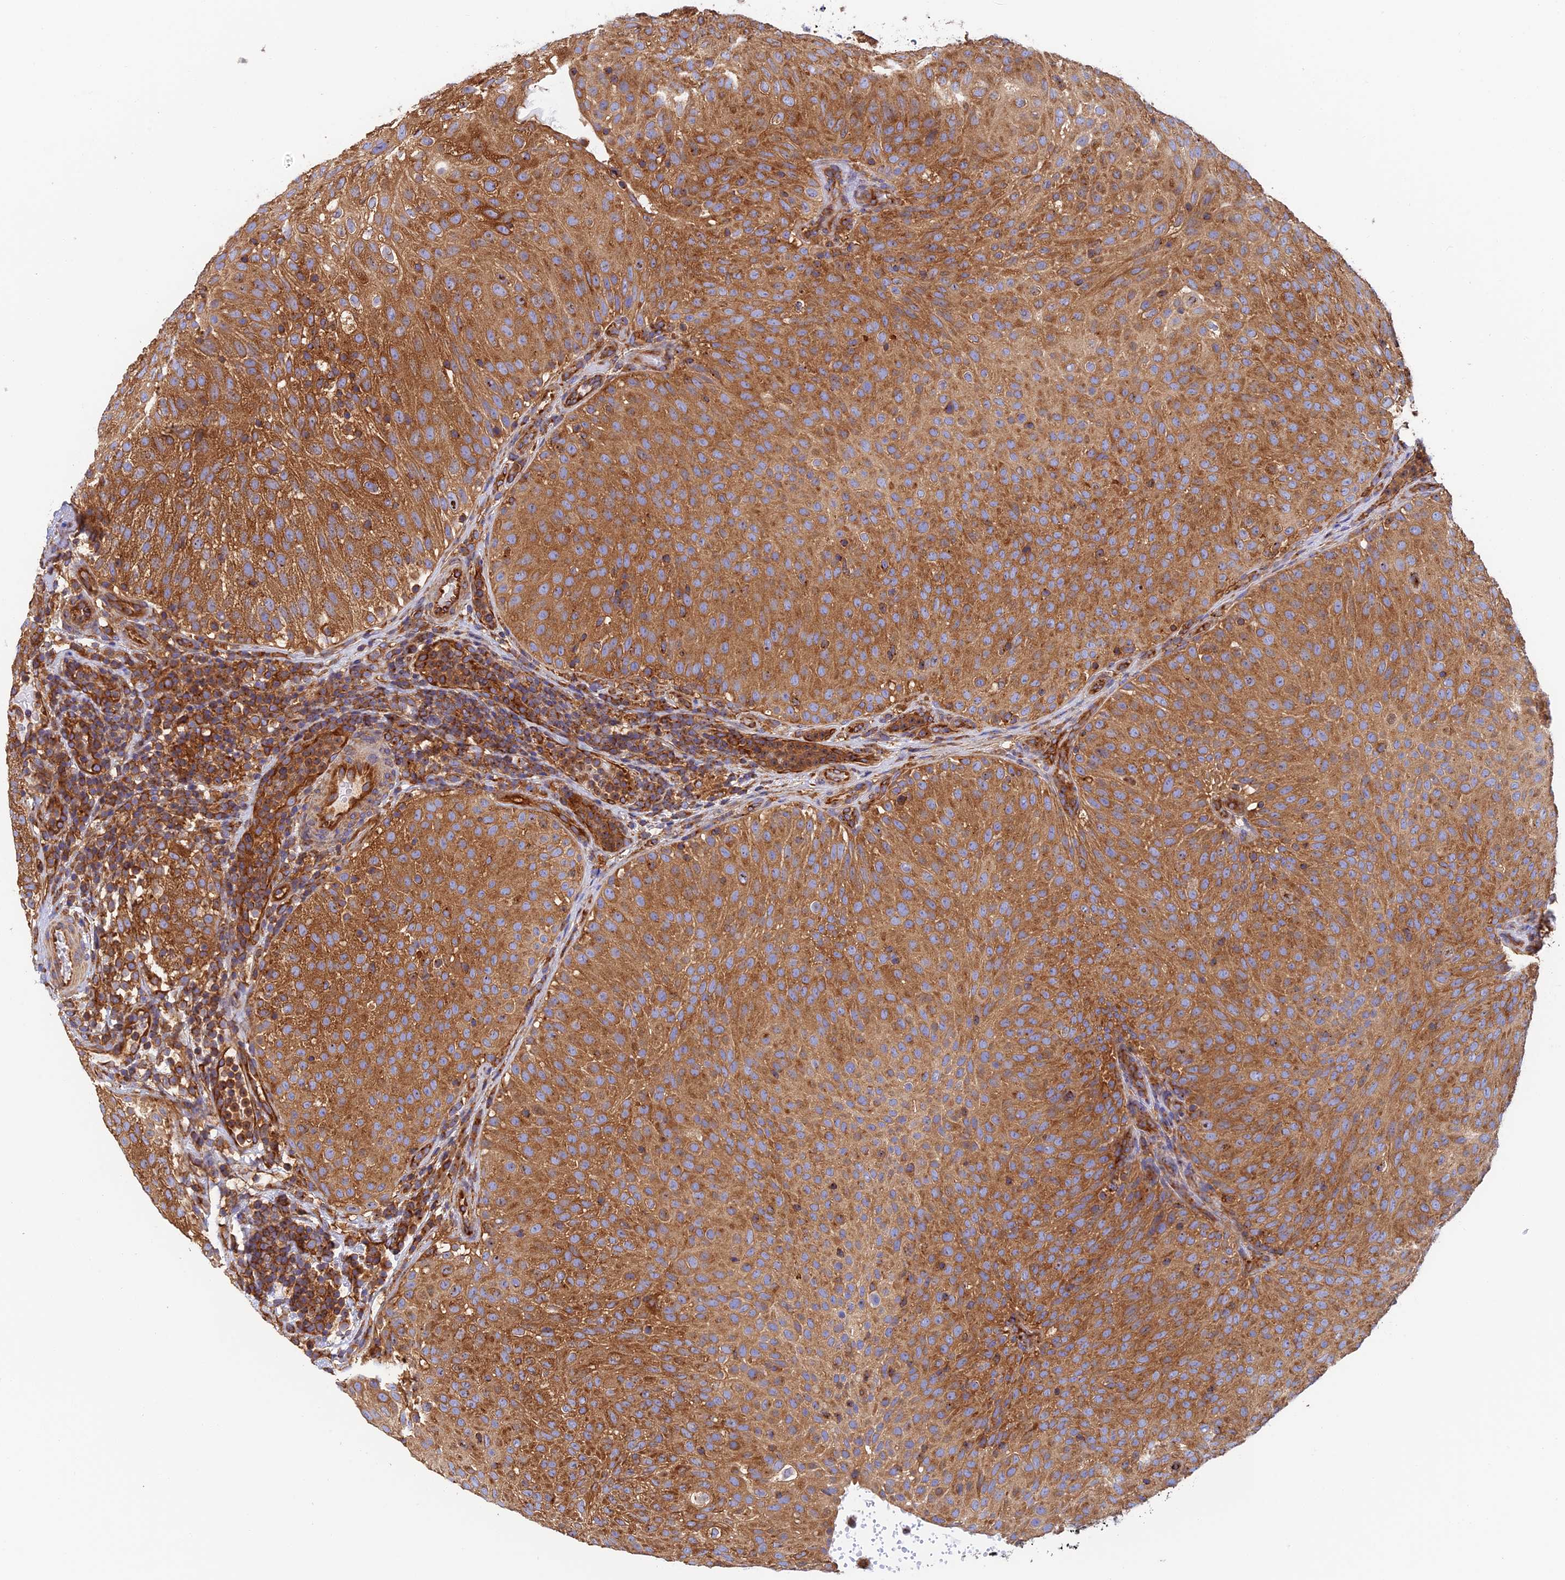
{"staining": {"intensity": "moderate", "quantity": ">75%", "location": "cytoplasmic/membranous"}, "tissue": "urothelial cancer", "cell_type": "Tumor cells", "image_type": "cancer", "snomed": [{"axis": "morphology", "description": "Urothelial carcinoma, Low grade"}, {"axis": "topography", "description": "Urinary bladder"}], "caption": "This histopathology image demonstrates urothelial carcinoma (low-grade) stained with IHC to label a protein in brown. The cytoplasmic/membranous of tumor cells show moderate positivity for the protein. Nuclei are counter-stained blue.", "gene": "DCTN2", "patient": {"sex": "male", "age": 78}}